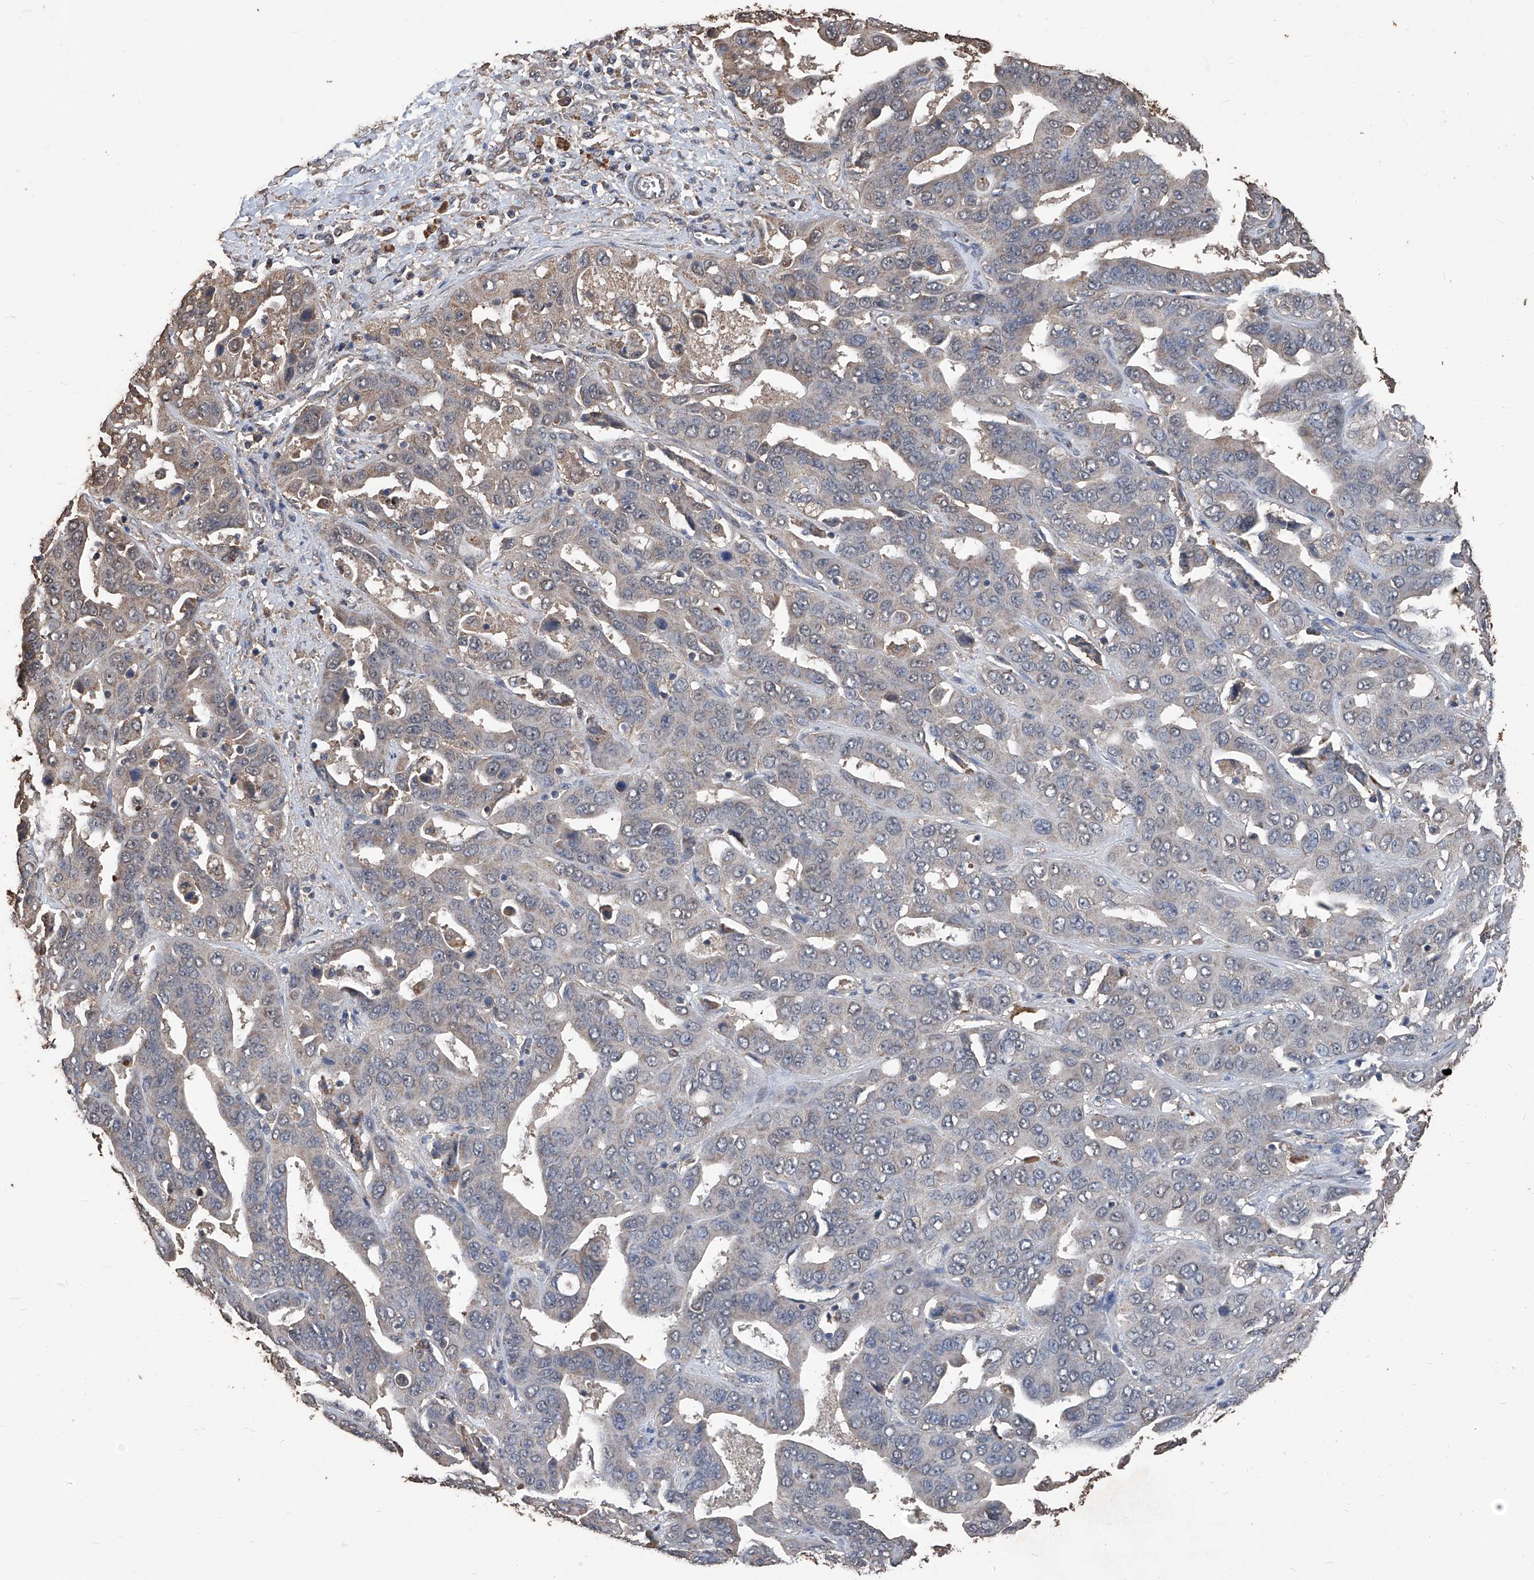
{"staining": {"intensity": "weak", "quantity": "25%-75%", "location": "cytoplasmic/membranous"}, "tissue": "liver cancer", "cell_type": "Tumor cells", "image_type": "cancer", "snomed": [{"axis": "morphology", "description": "Cholangiocarcinoma"}, {"axis": "topography", "description": "Liver"}], "caption": "IHC photomicrograph of liver cholangiocarcinoma stained for a protein (brown), which displays low levels of weak cytoplasmic/membranous staining in about 25%-75% of tumor cells.", "gene": "STARD7", "patient": {"sex": "female", "age": 52}}